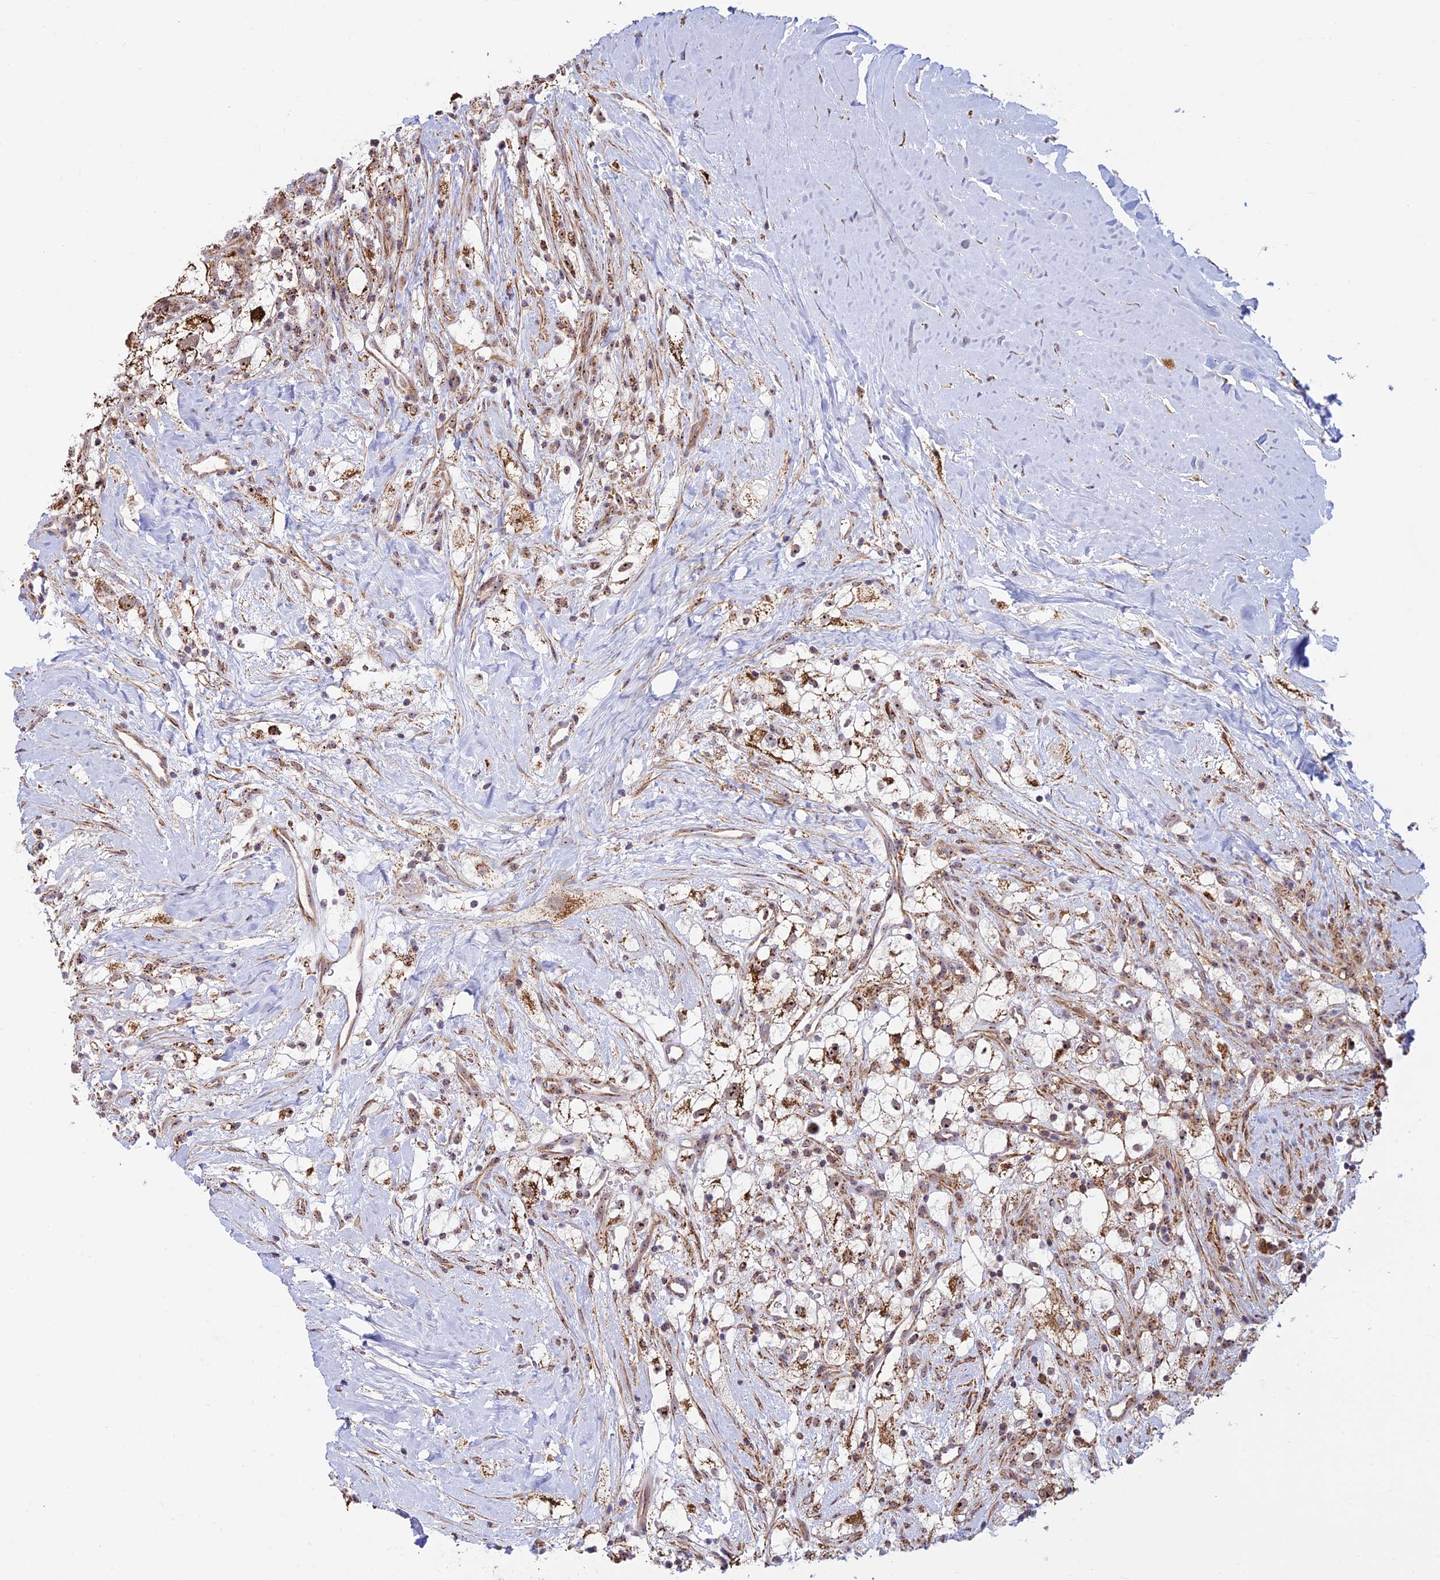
{"staining": {"intensity": "strong", "quantity": "25%-75%", "location": "cytoplasmic/membranous,nuclear"}, "tissue": "renal cancer", "cell_type": "Tumor cells", "image_type": "cancer", "snomed": [{"axis": "morphology", "description": "Adenocarcinoma, NOS"}, {"axis": "topography", "description": "Kidney"}], "caption": "Immunohistochemistry (IHC) of renal cancer (adenocarcinoma) reveals high levels of strong cytoplasmic/membranous and nuclear positivity in about 25%-75% of tumor cells. The protein is stained brown, and the nuclei are stained in blue (DAB IHC with brightfield microscopy, high magnification).", "gene": "POLR1G", "patient": {"sex": "male", "age": 59}}